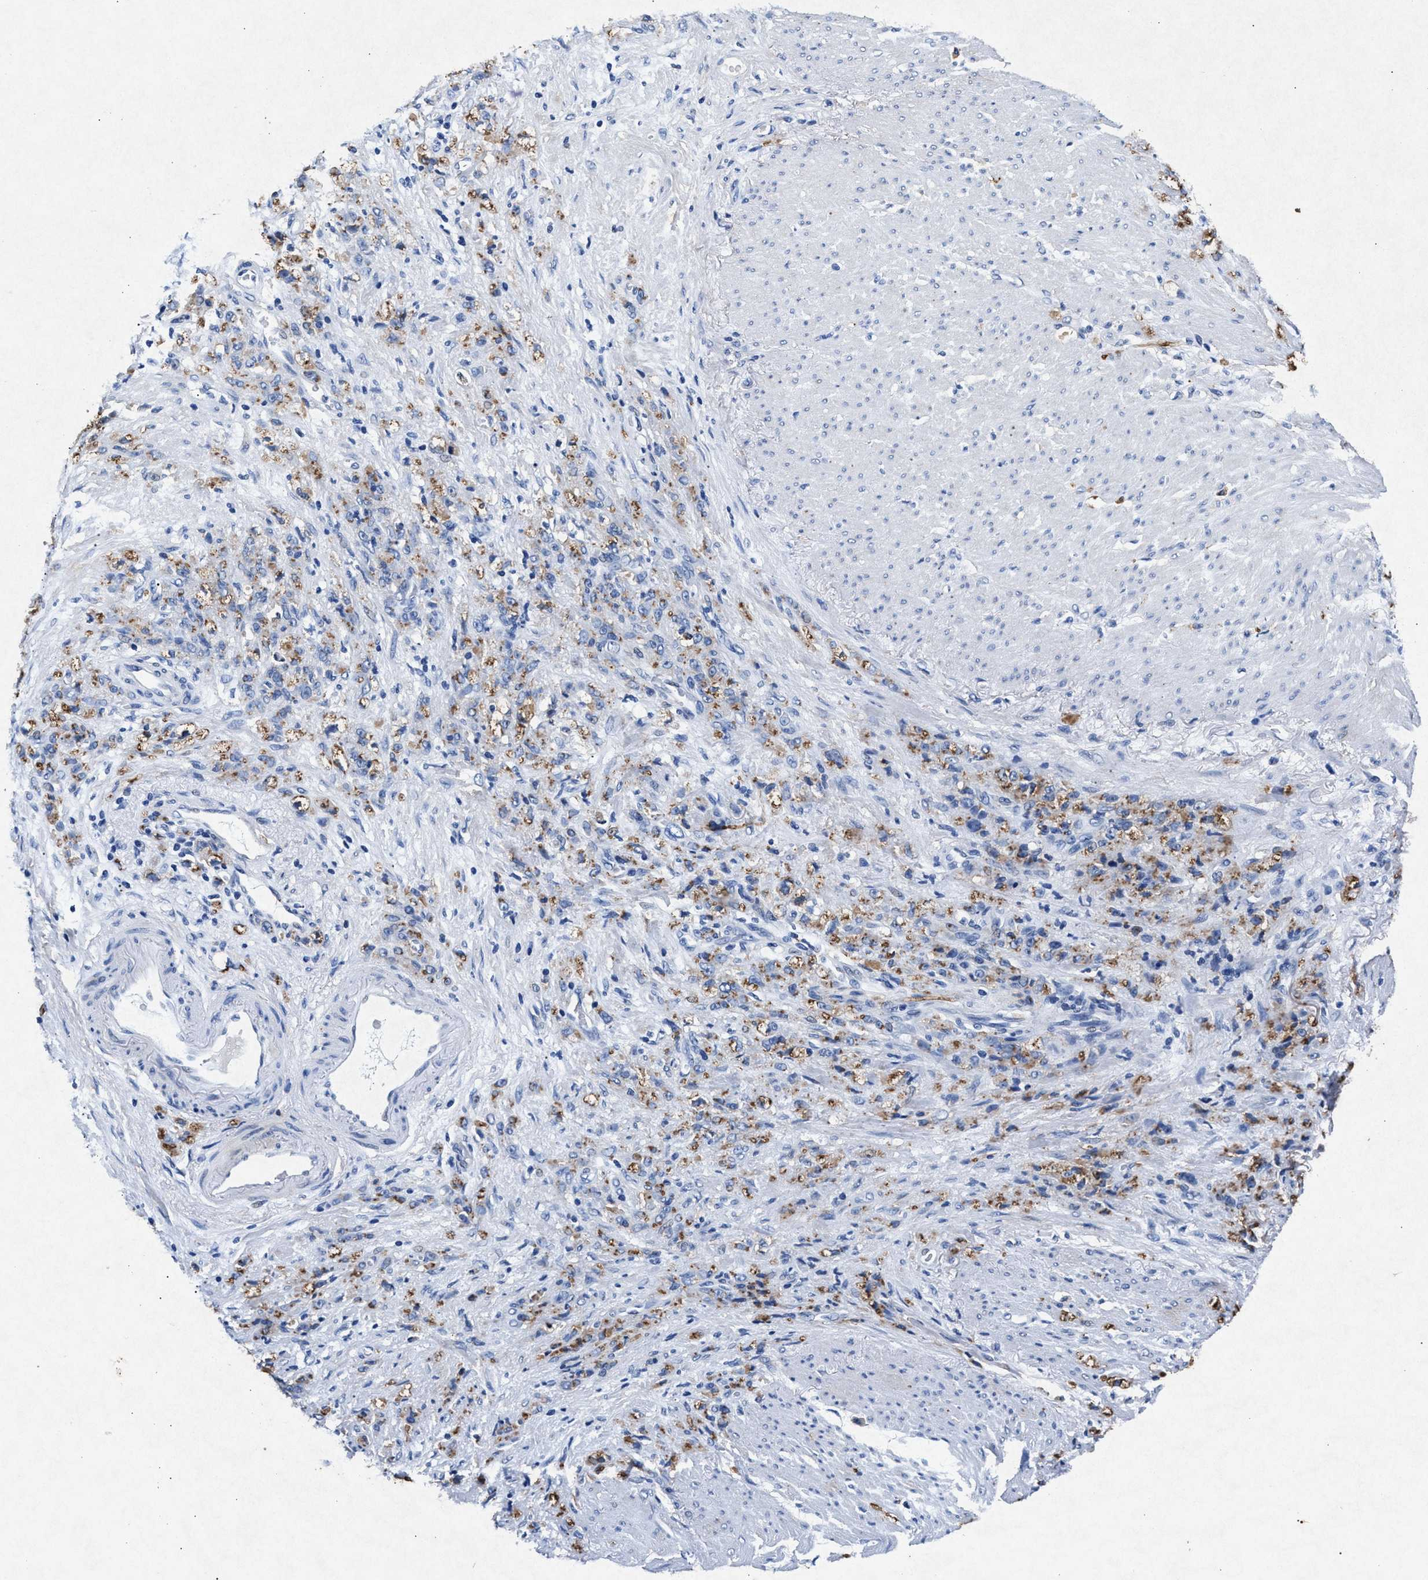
{"staining": {"intensity": "moderate", "quantity": ">75%", "location": "cytoplasmic/membranous"}, "tissue": "stomach cancer", "cell_type": "Tumor cells", "image_type": "cancer", "snomed": [{"axis": "morphology", "description": "Adenocarcinoma, NOS"}, {"axis": "topography", "description": "Stomach"}], "caption": "DAB (3,3'-diaminobenzidine) immunohistochemical staining of stomach adenocarcinoma demonstrates moderate cytoplasmic/membranous protein expression in about >75% of tumor cells. The protein is shown in brown color, while the nuclei are stained blue.", "gene": "MAP6", "patient": {"sex": "male", "age": 82}}